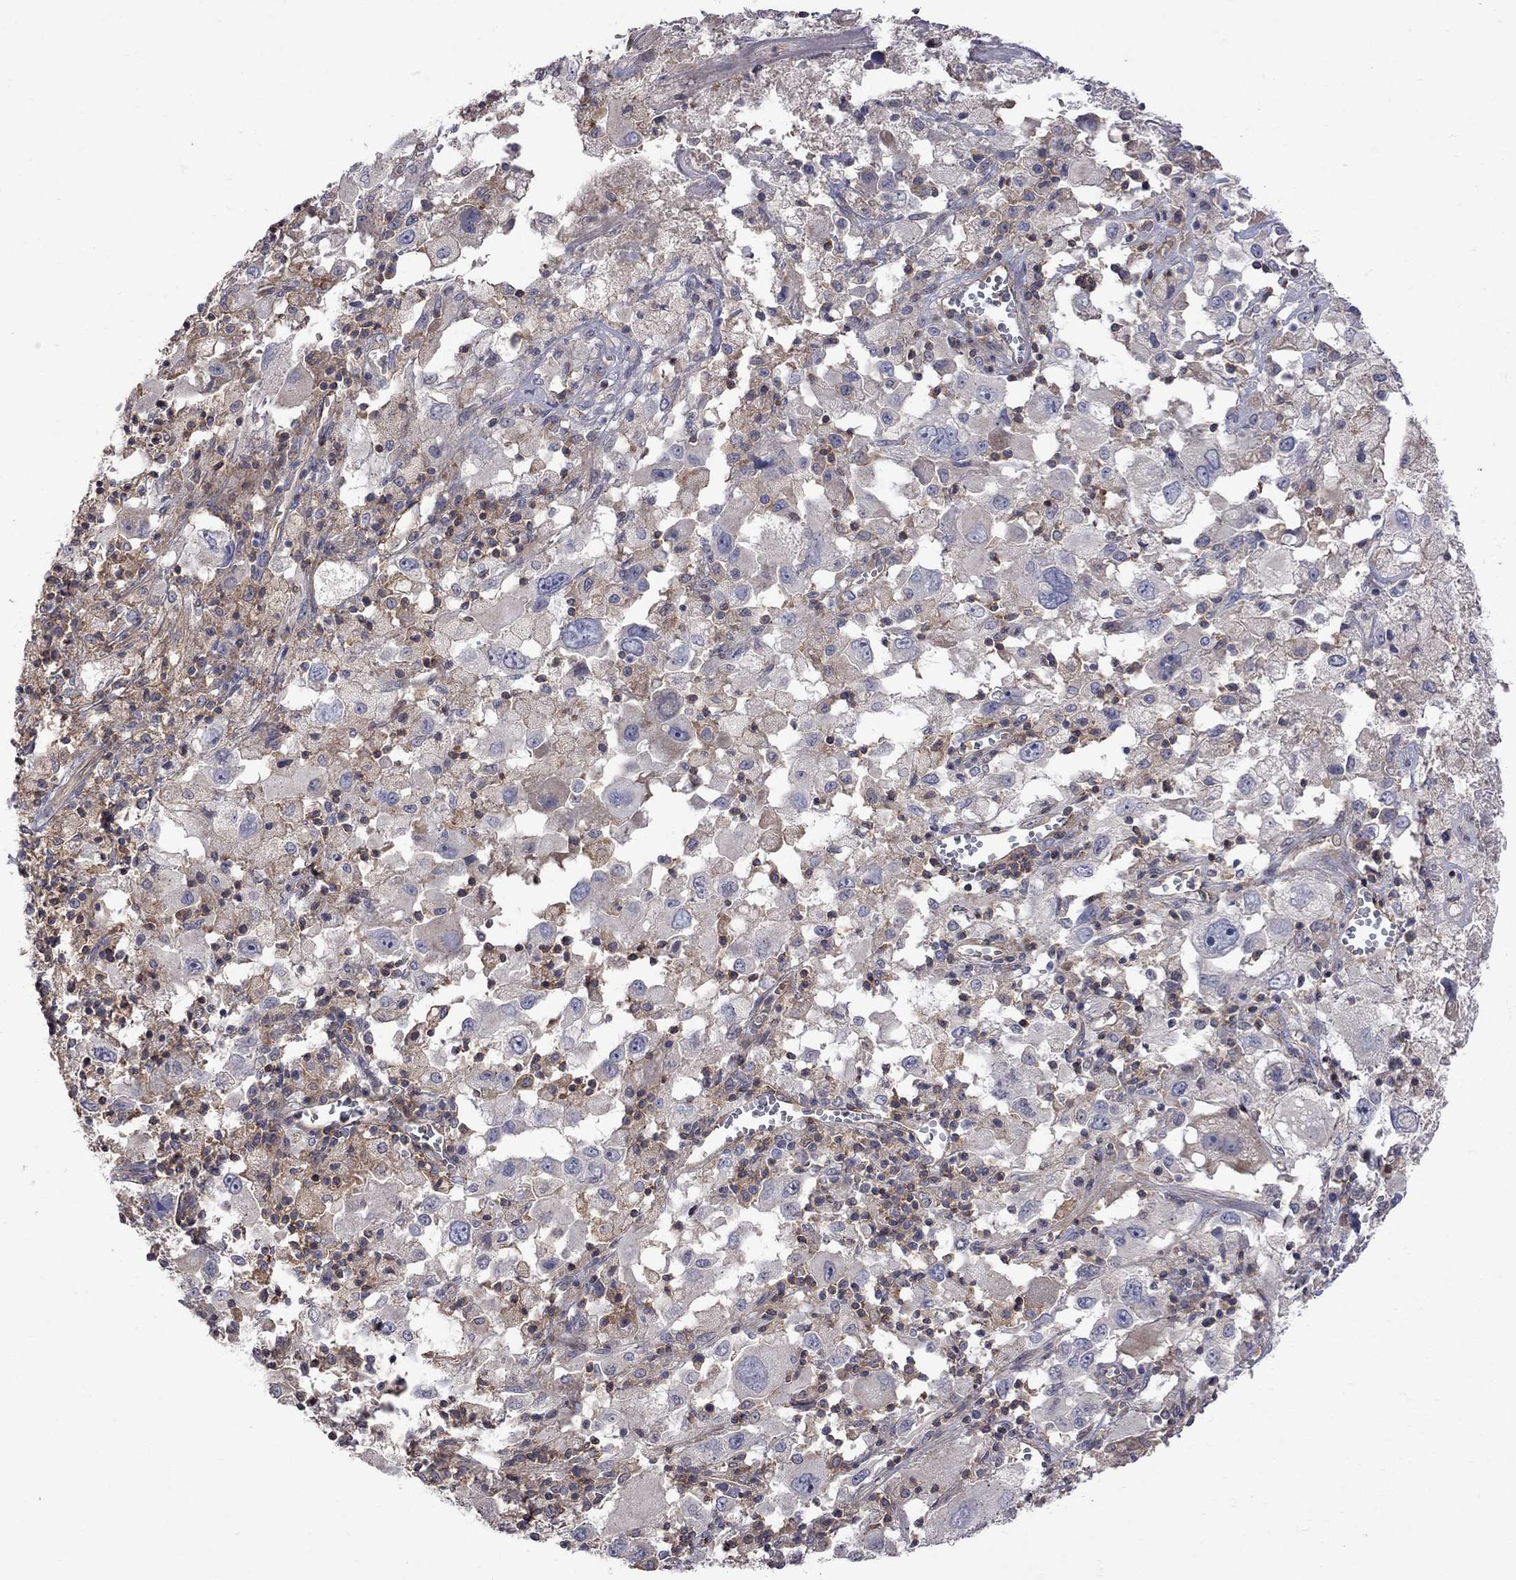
{"staining": {"intensity": "weak", "quantity": "<25%", "location": "cytoplasmic/membranous"}, "tissue": "melanoma", "cell_type": "Tumor cells", "image_type": "cancer", "snomed": [{"axis": "morphology", "description": "Malignant melanoma, Metastatic site"}, {"axis": "topography", "description": "Soft tissue"}], "caption": "Immunohistochemistry image of human melanoma stained for a protein (brown), which shows no staining in tumor cells. The staining was performed using DAB (3,3'-diaminobenzidine) to visualize the protein expression in brown, while the nuclei were stained in blue with hematoxylin (Magnification: 20x).", "gene": "ABI3", "patient": {"sex": "male", "age": 50}}